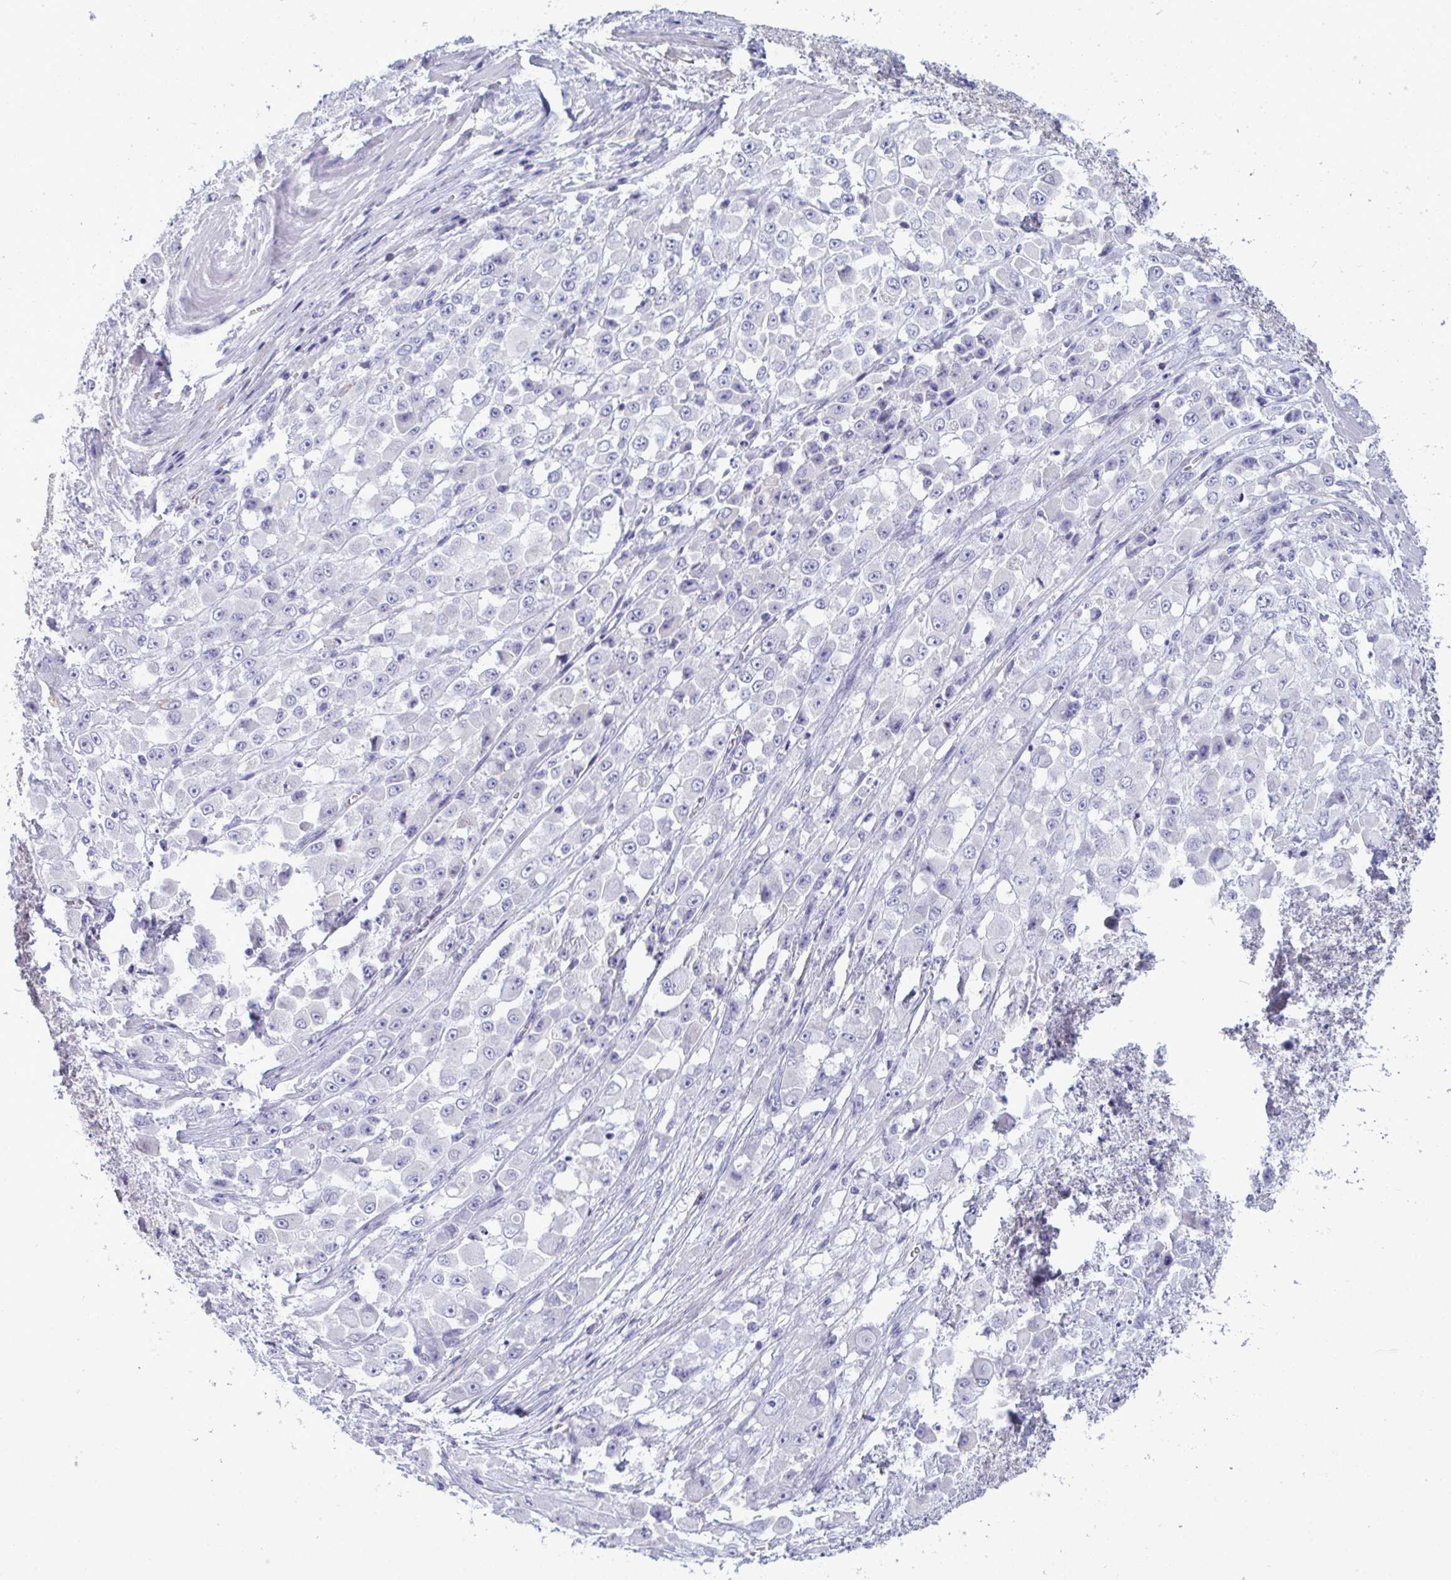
{"staining": {"intensity": "negative", "quantity": "none", "location": "none"}, "tissue": "stomach cancer", "cell_type": "Tumor cells", "image_type": "cancer", "snomed": [{"axis": "morphology", "description": "Adenocarcinoma, NOS"}, {"axis": "topography", "description": "Stomach"}], "caption": "Immunohistochemistry image of human stomach cancer stained for a protein (brown), which reveals no staining in tumor cells.", "gene": "MYH10", "patient": {"sex": "female", "age": 76}}